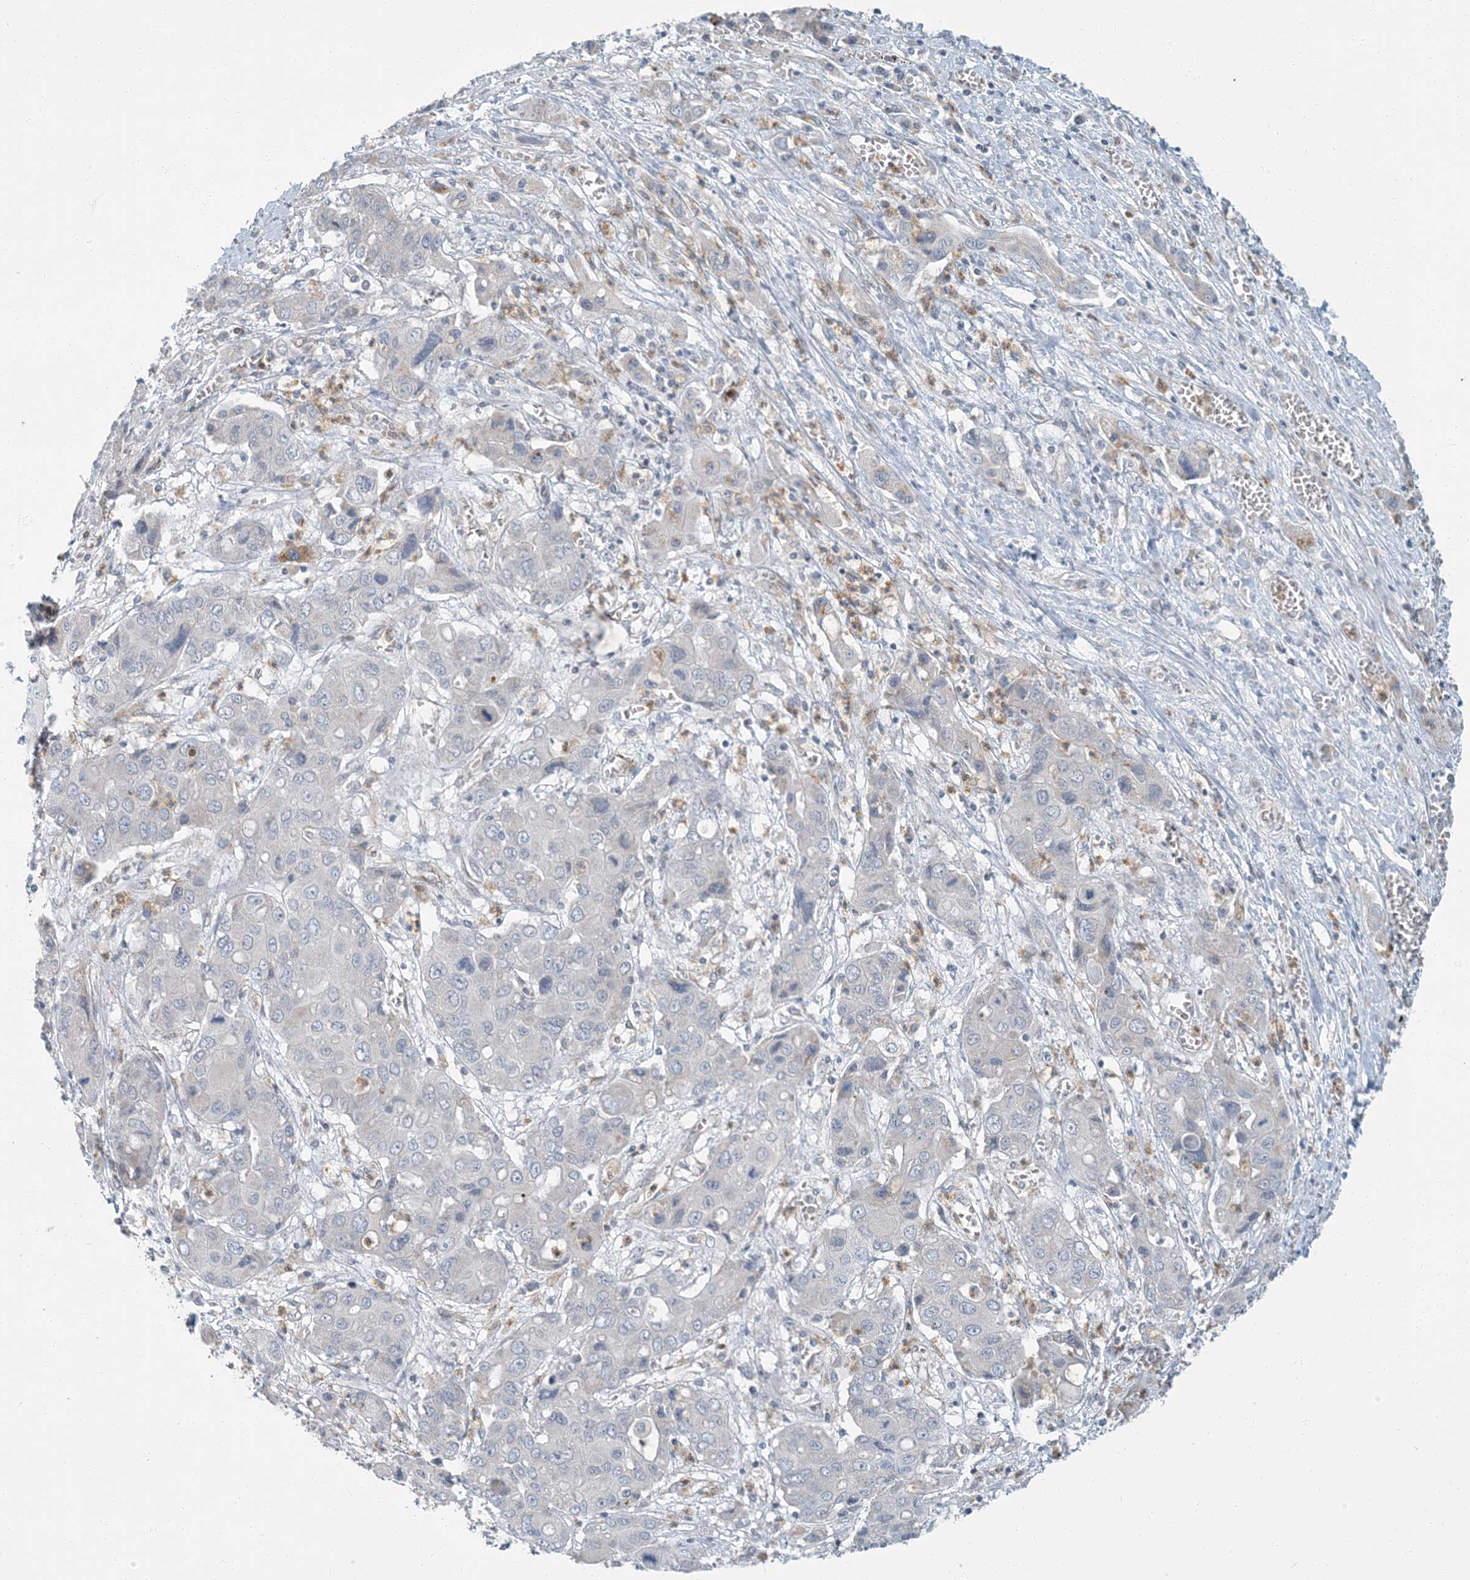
{"staining": {"intensity": "negative", "quantity": "none", "location": "none"}, "tissue": "liver cancer", "cell_type": "Tumor cells", "image_type": "cancer", "snomed": [{"axis": "morphology", "description": "Cholangiocarcinoma"}, {"axis": "topography", "description": "Liver"}], "caption": "This is an immunohistochemistry (IHC) image of liver cholangiocarcinoma. There is no expression in tumor cells.", "gene": "EPHA4", "patient": {"sex": "male", "age": 67}}